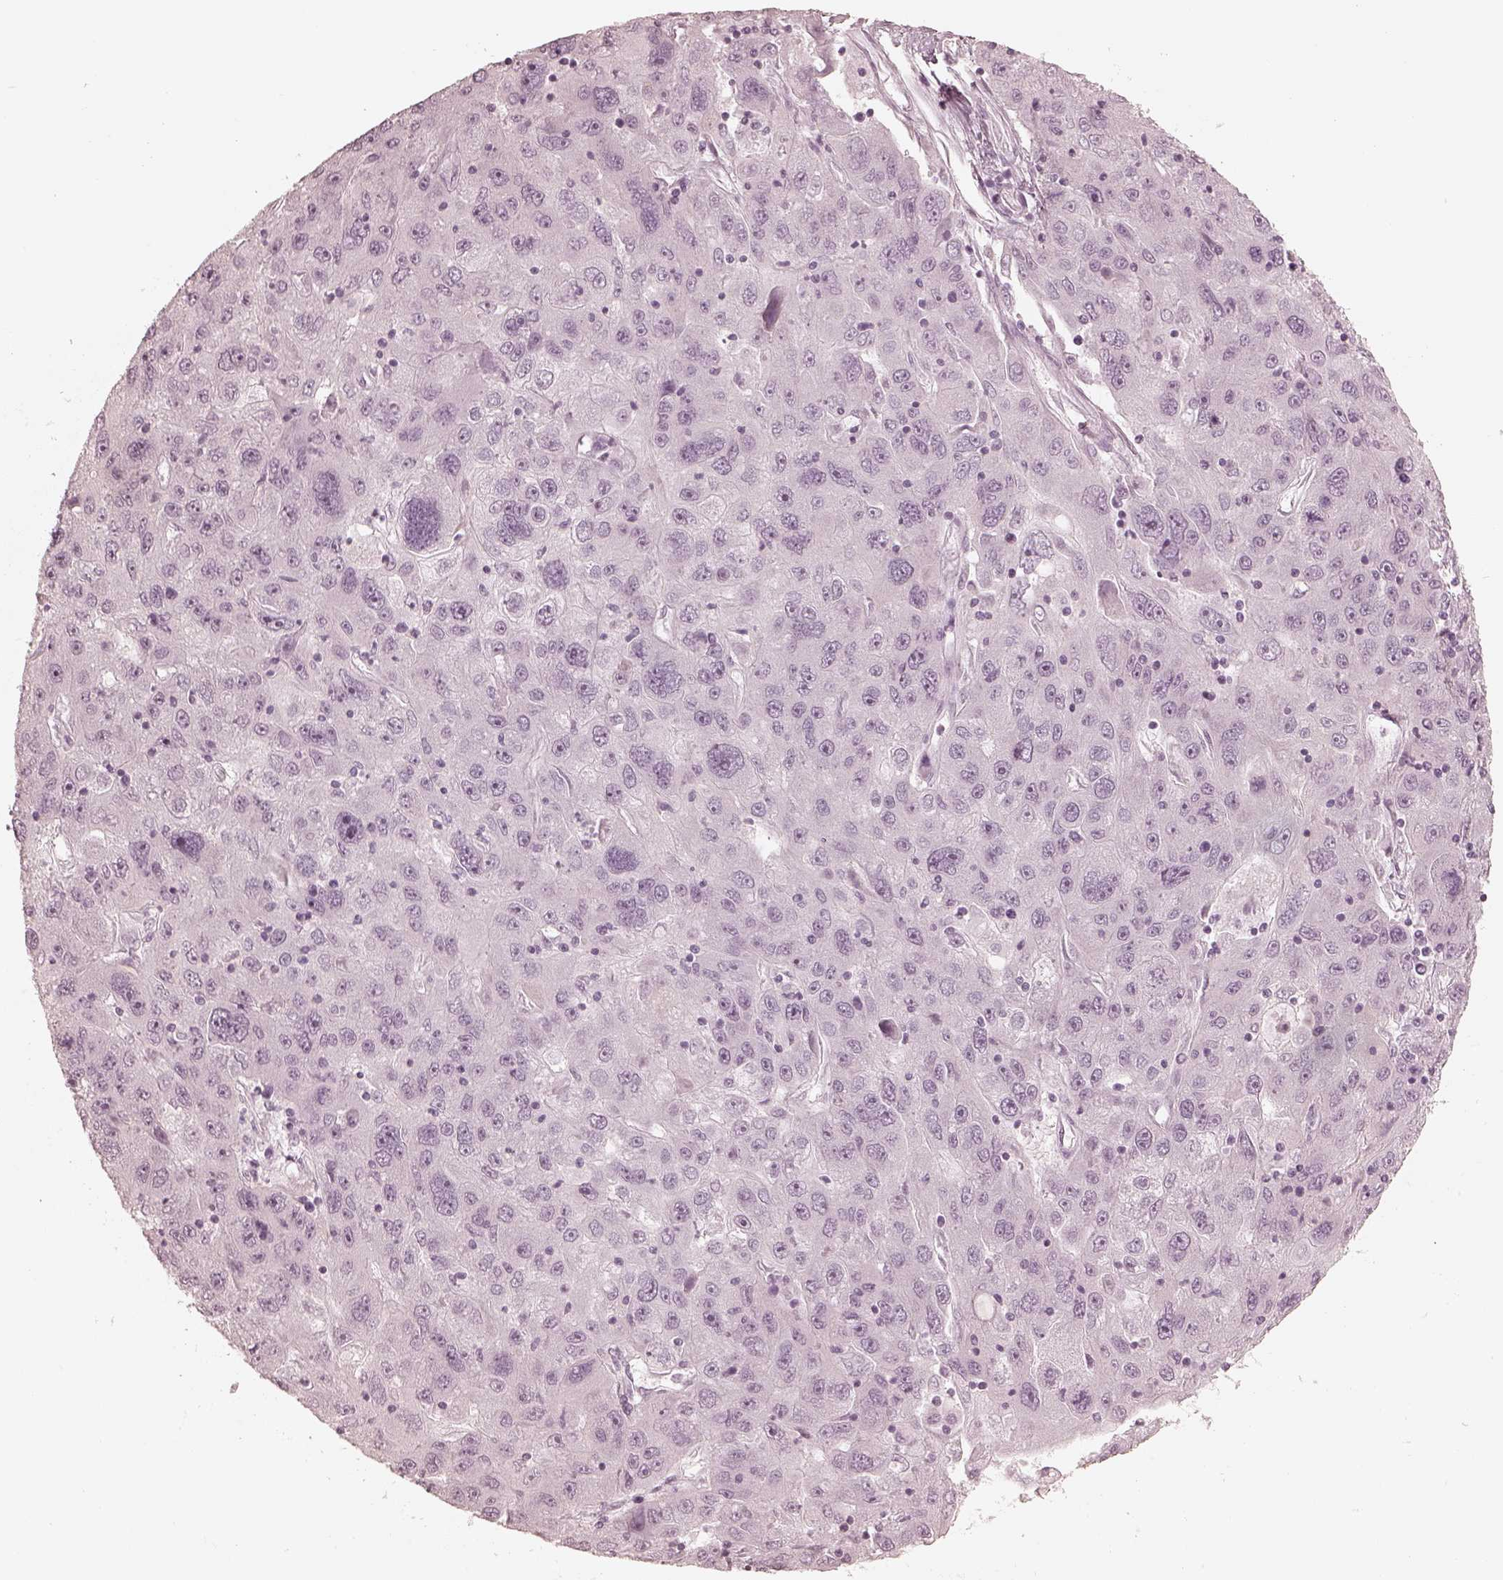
{"staining": {"intensity": "negative", "quantity": "none", "location": "none"}, "tissue": "stomach cancer", "cell_type": "Tumor cells", "image_type": "cancer", "snomed": [{"axis": "morphology", "description": "Adenocarcinoma, NOS"}, {"axis": "topography", "description": "Stomach"}], "caption": "Tumor cells show no significant expression in adenocarcinoma (stomach).", "gene": "CALR3", "patient": {"sex": "male", "age": 56}}